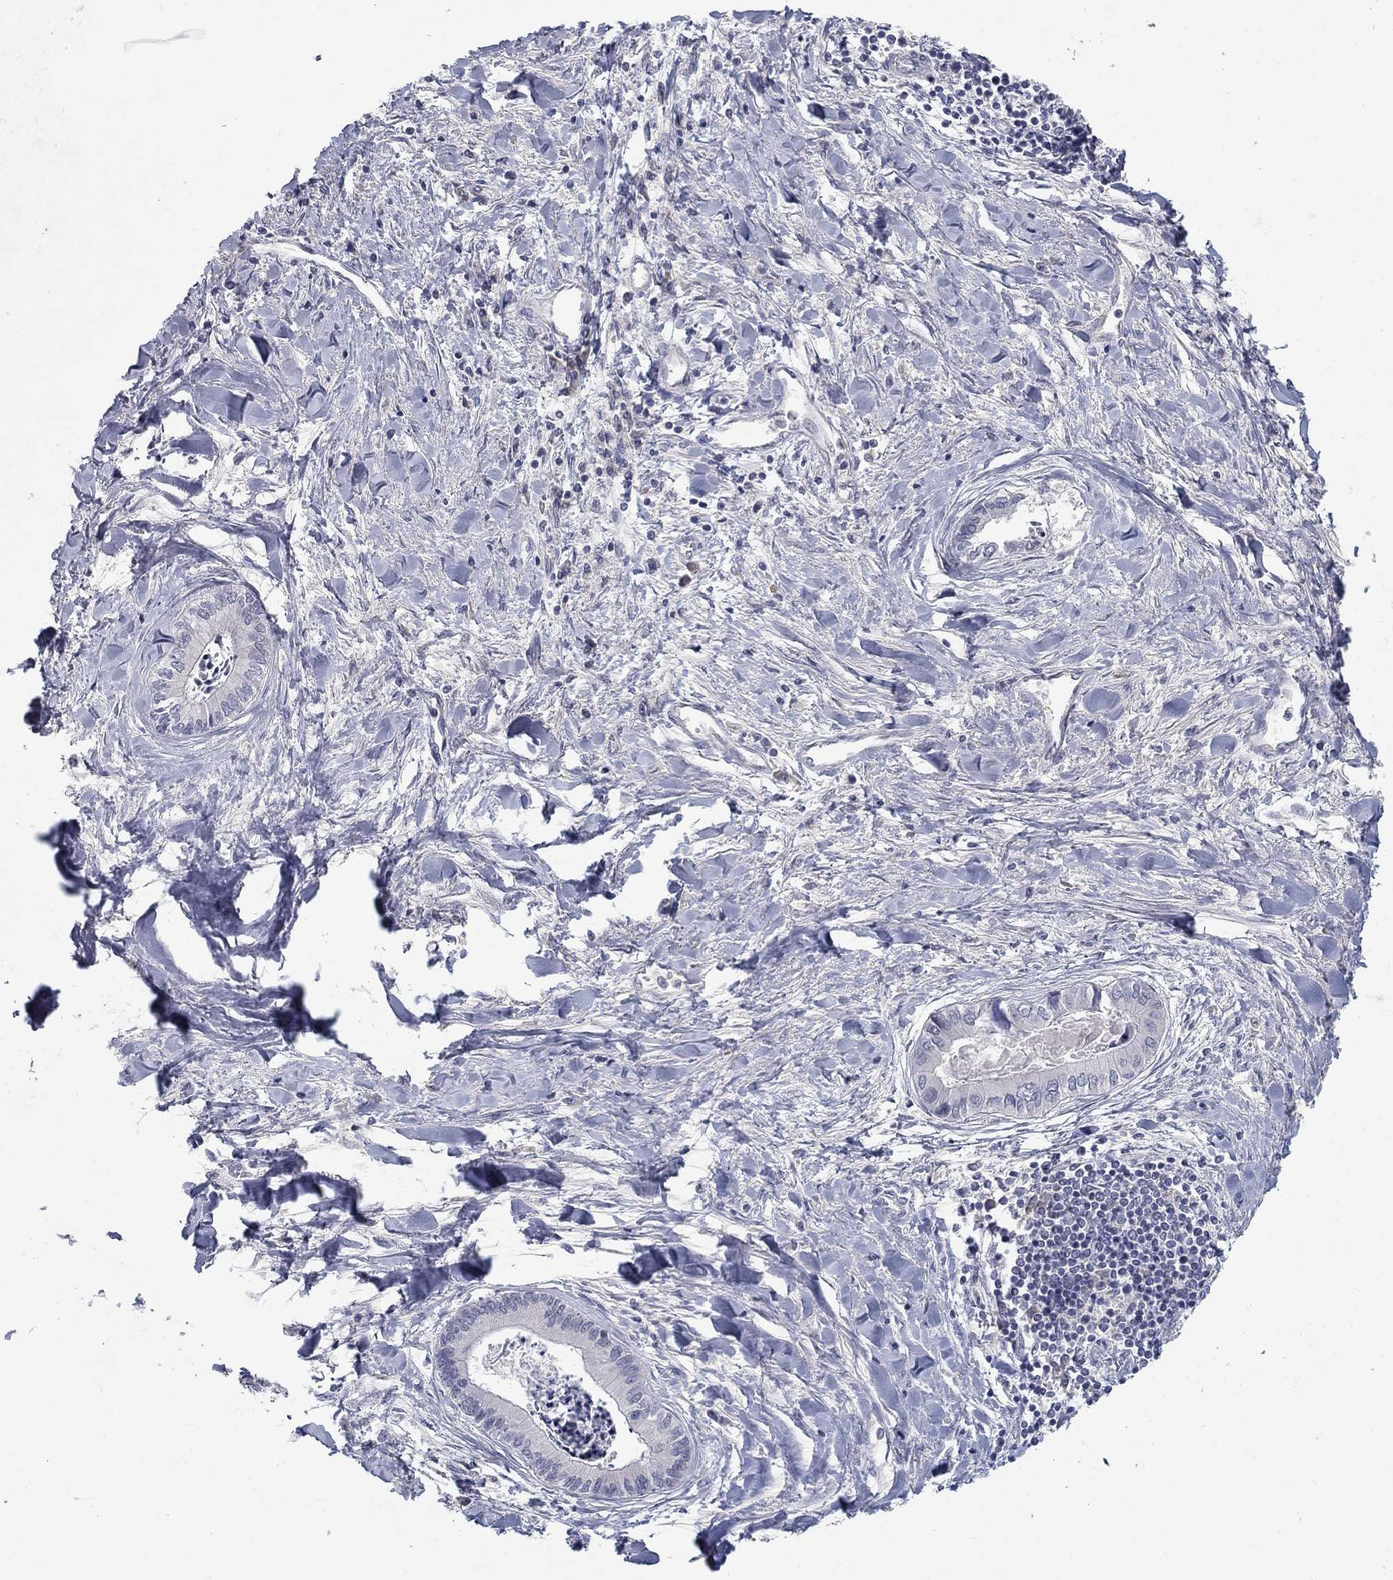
{"staining": {"intensity": "negative", "quantity": "none", "location": "none"}, "tissue": "liver cancer", "cell_type": "Tumor cells", "image_type": "cancer", "snomed": [{"axis": "morphology", "description": "Cholangiocarcinoma"}, {"axis": "topography", "description": "Liver"}], "caption": "Immunohistochemistry (IHC) histopathology image of neoplastic tissue: human liver cancer (cholangiocarcinoma) stained with DAB shows no significant protein positivity in tumor cells. The staining is performed using DAB (3,3'-diaminobenzidine) brown chromogen with nuclei counter-stained in using hematoxylin.", "gene": "PTH1R", "patient": {"sex": "male", "age": 66}}